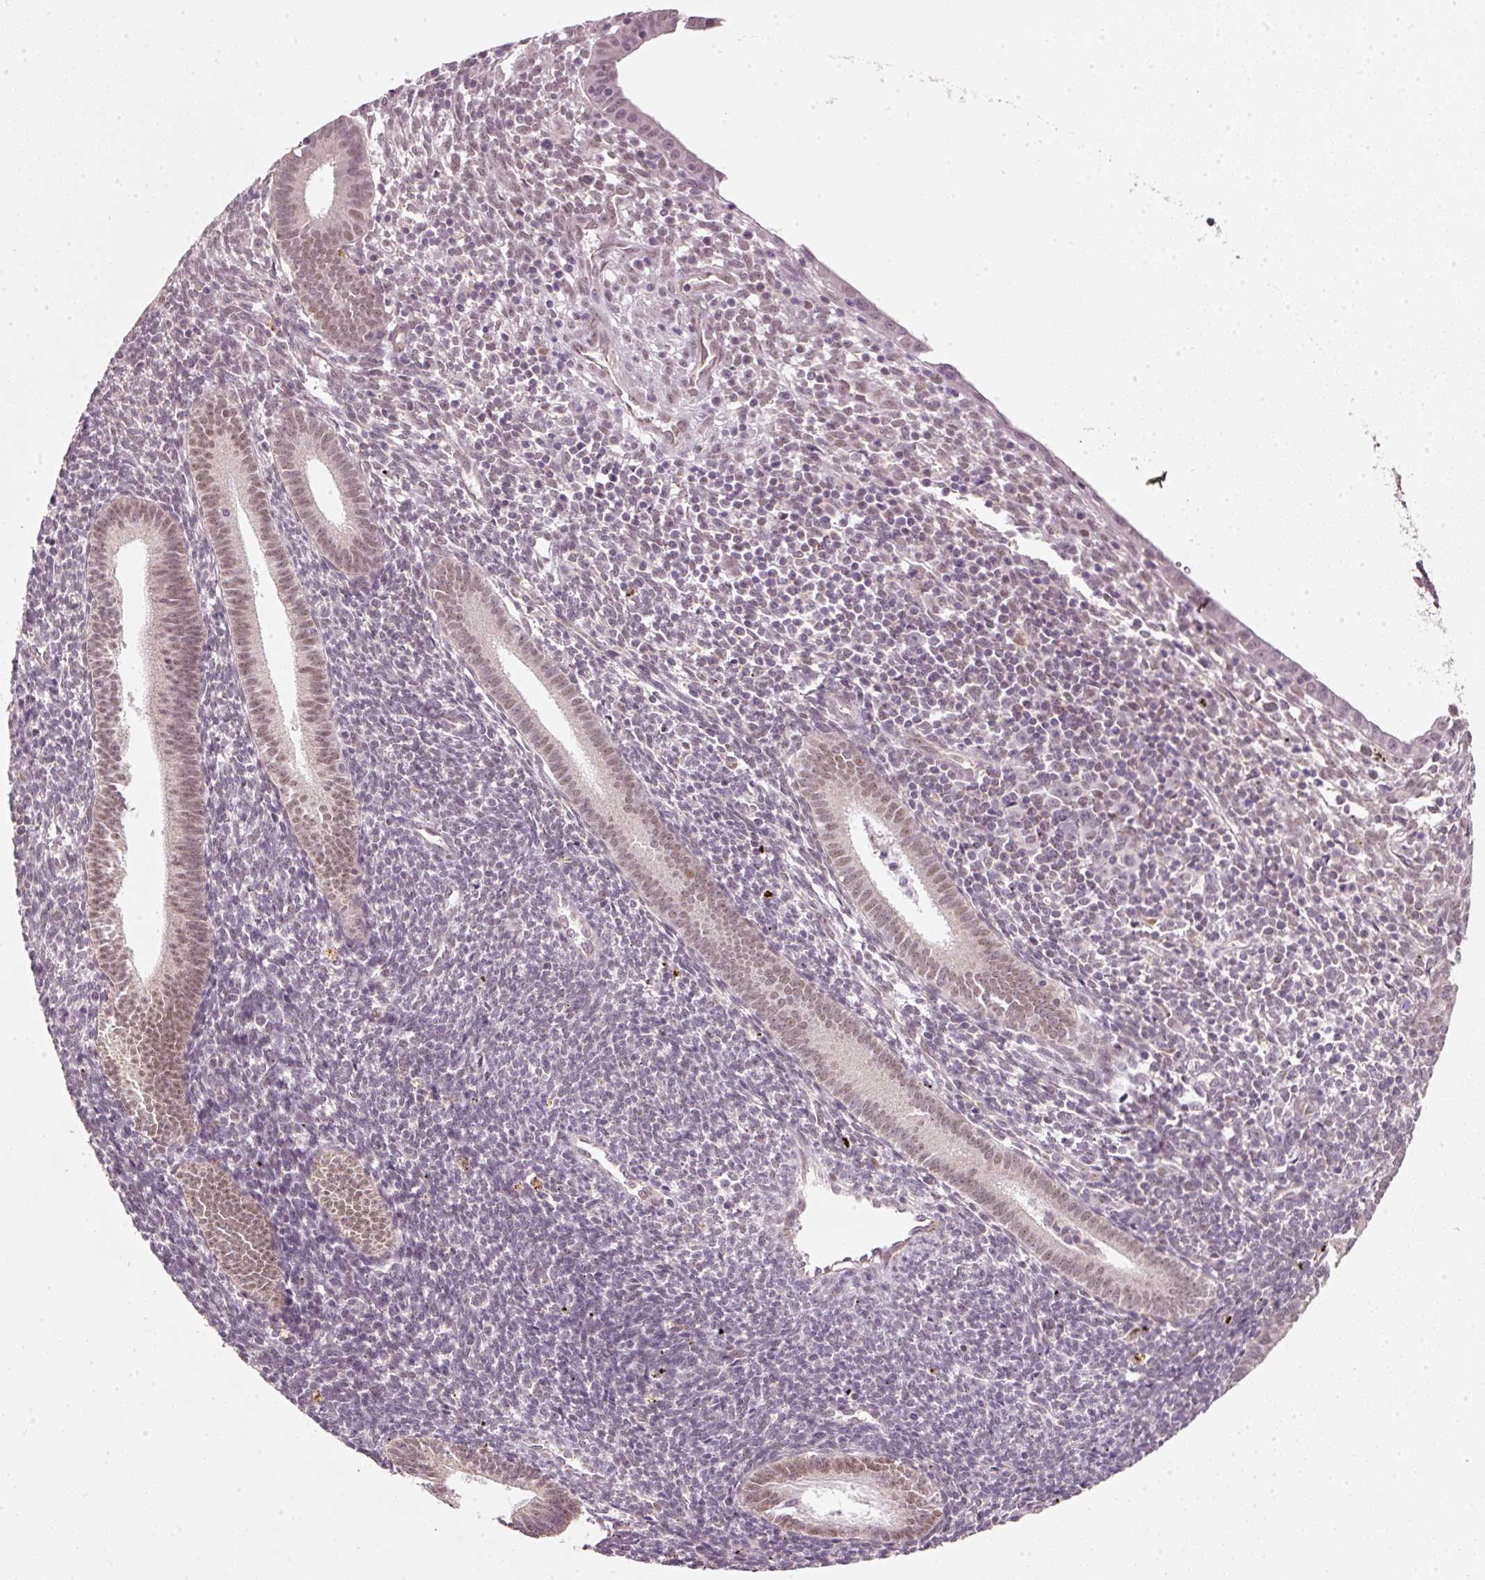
{"staining": {"intensity": "weak", "quantity": "<25%", "location": "nuclear"}, "tissue": "endometrium", "cell_type": "Cells in endometrial stroma", "image_type": "normal", "snomed": [{"axis": "morphology", "description": "Normal tissue, NOS"}, {"axis": "topography", "description": "Endometrium"}], "caption": "Micrograph shows no significant protein staining in cells in endometrial stroma of benign endometrium. (DAB (3,3'-diaminobenzidine) immunohistochemistry (IHC) with hematoxylin counter stain).", "gene": "FSTL3", "patient": {"sex": "female", "age": 41}}